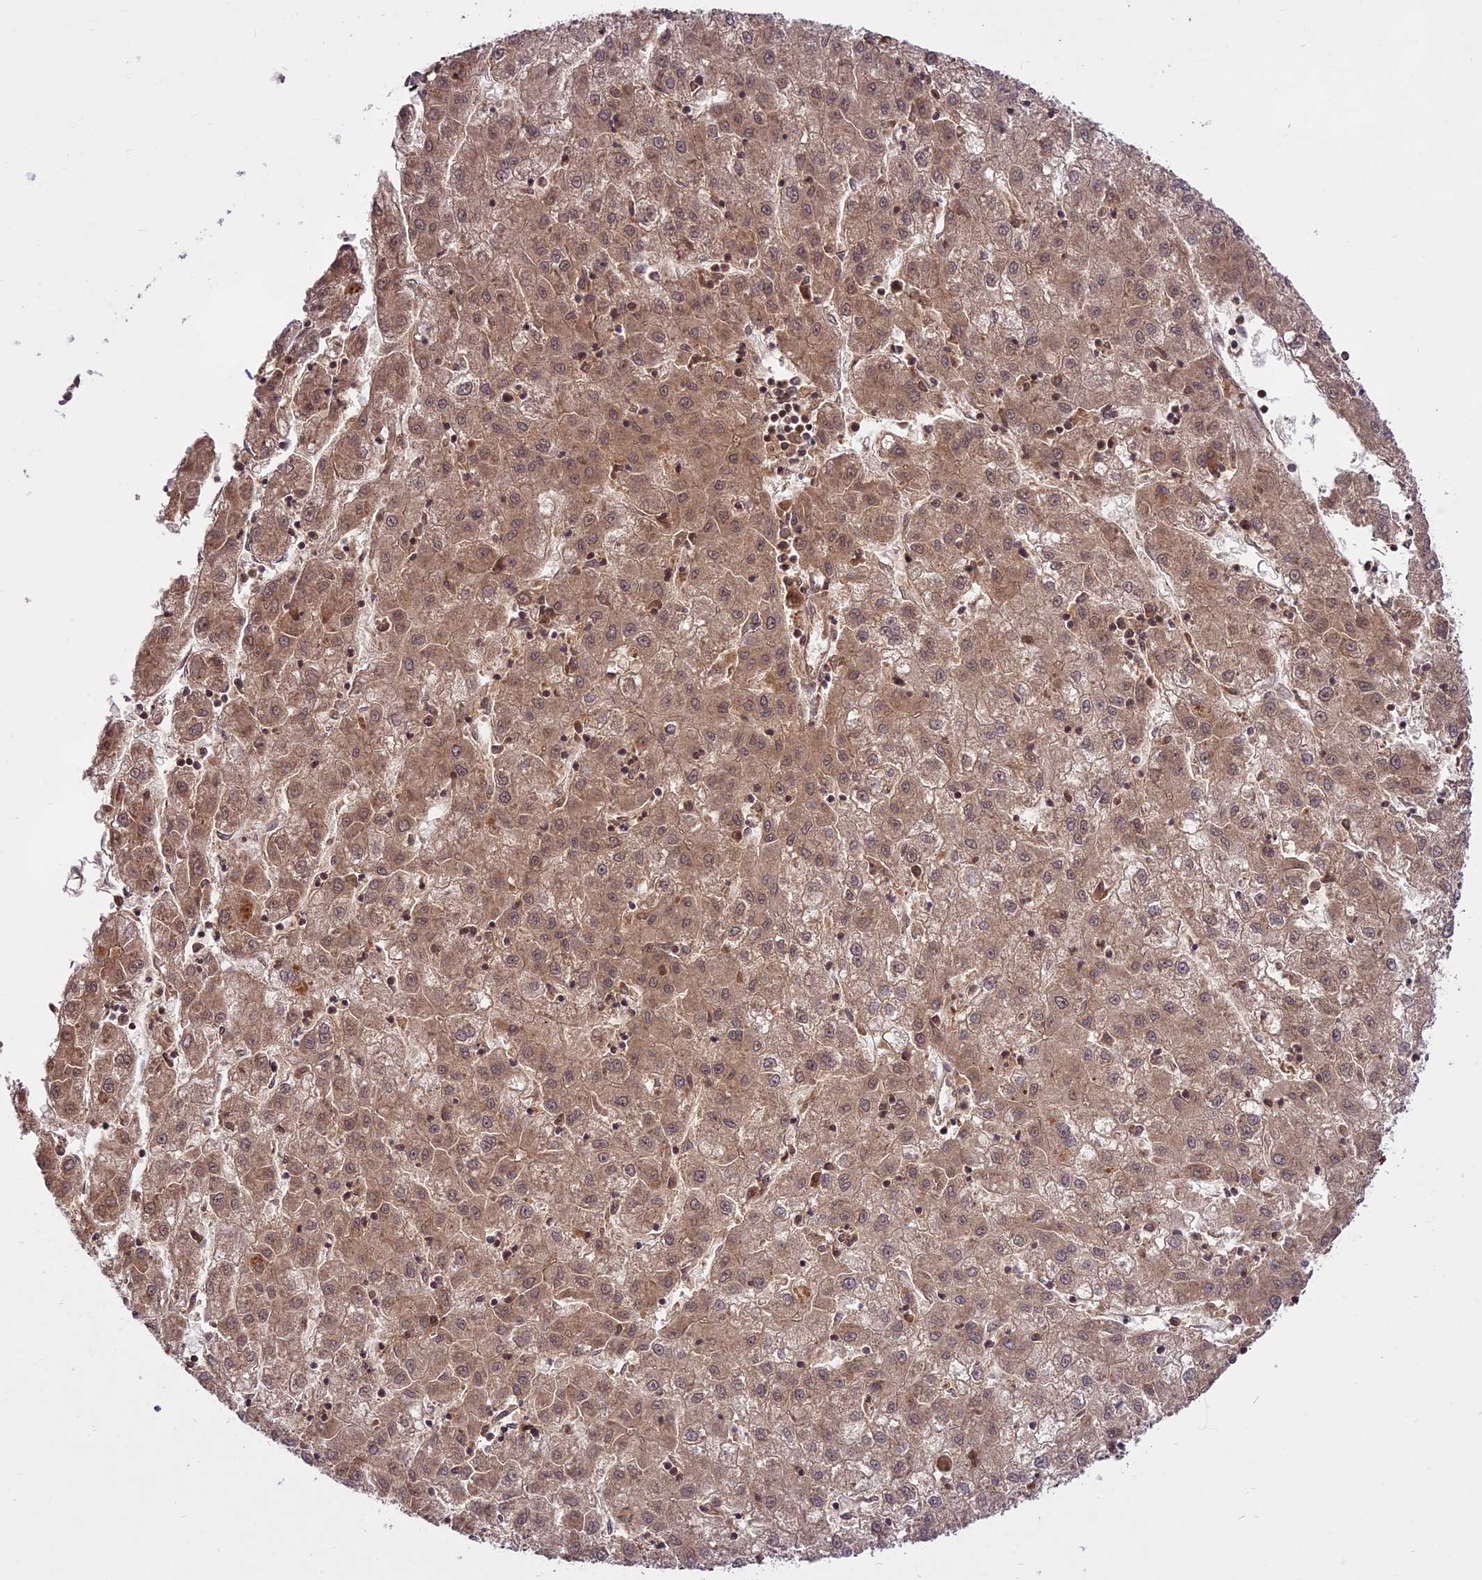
{"staining": {"intensity": "moderate", "quantity": ">75%", "location": "cytoplasmic/membranous"}, "tissue": "liver cancer", "cell_type": "Tumor cells", "image_type": "cancer", "snomed": [{"axis": "morphology", "description": "Carcinoma, Hepatocellular, NOS"}, {"axis": "topography", "description": "Liver"}], "caption": "Hepatocellular carcinoma (liver) was stained to show a protein in brown. There is medium levels of moderate cytoplasmic/membranous staining in approximately >75% of tumor cells.", "gene": "COX17", "patient": {"sex": "male", "age": 72}}